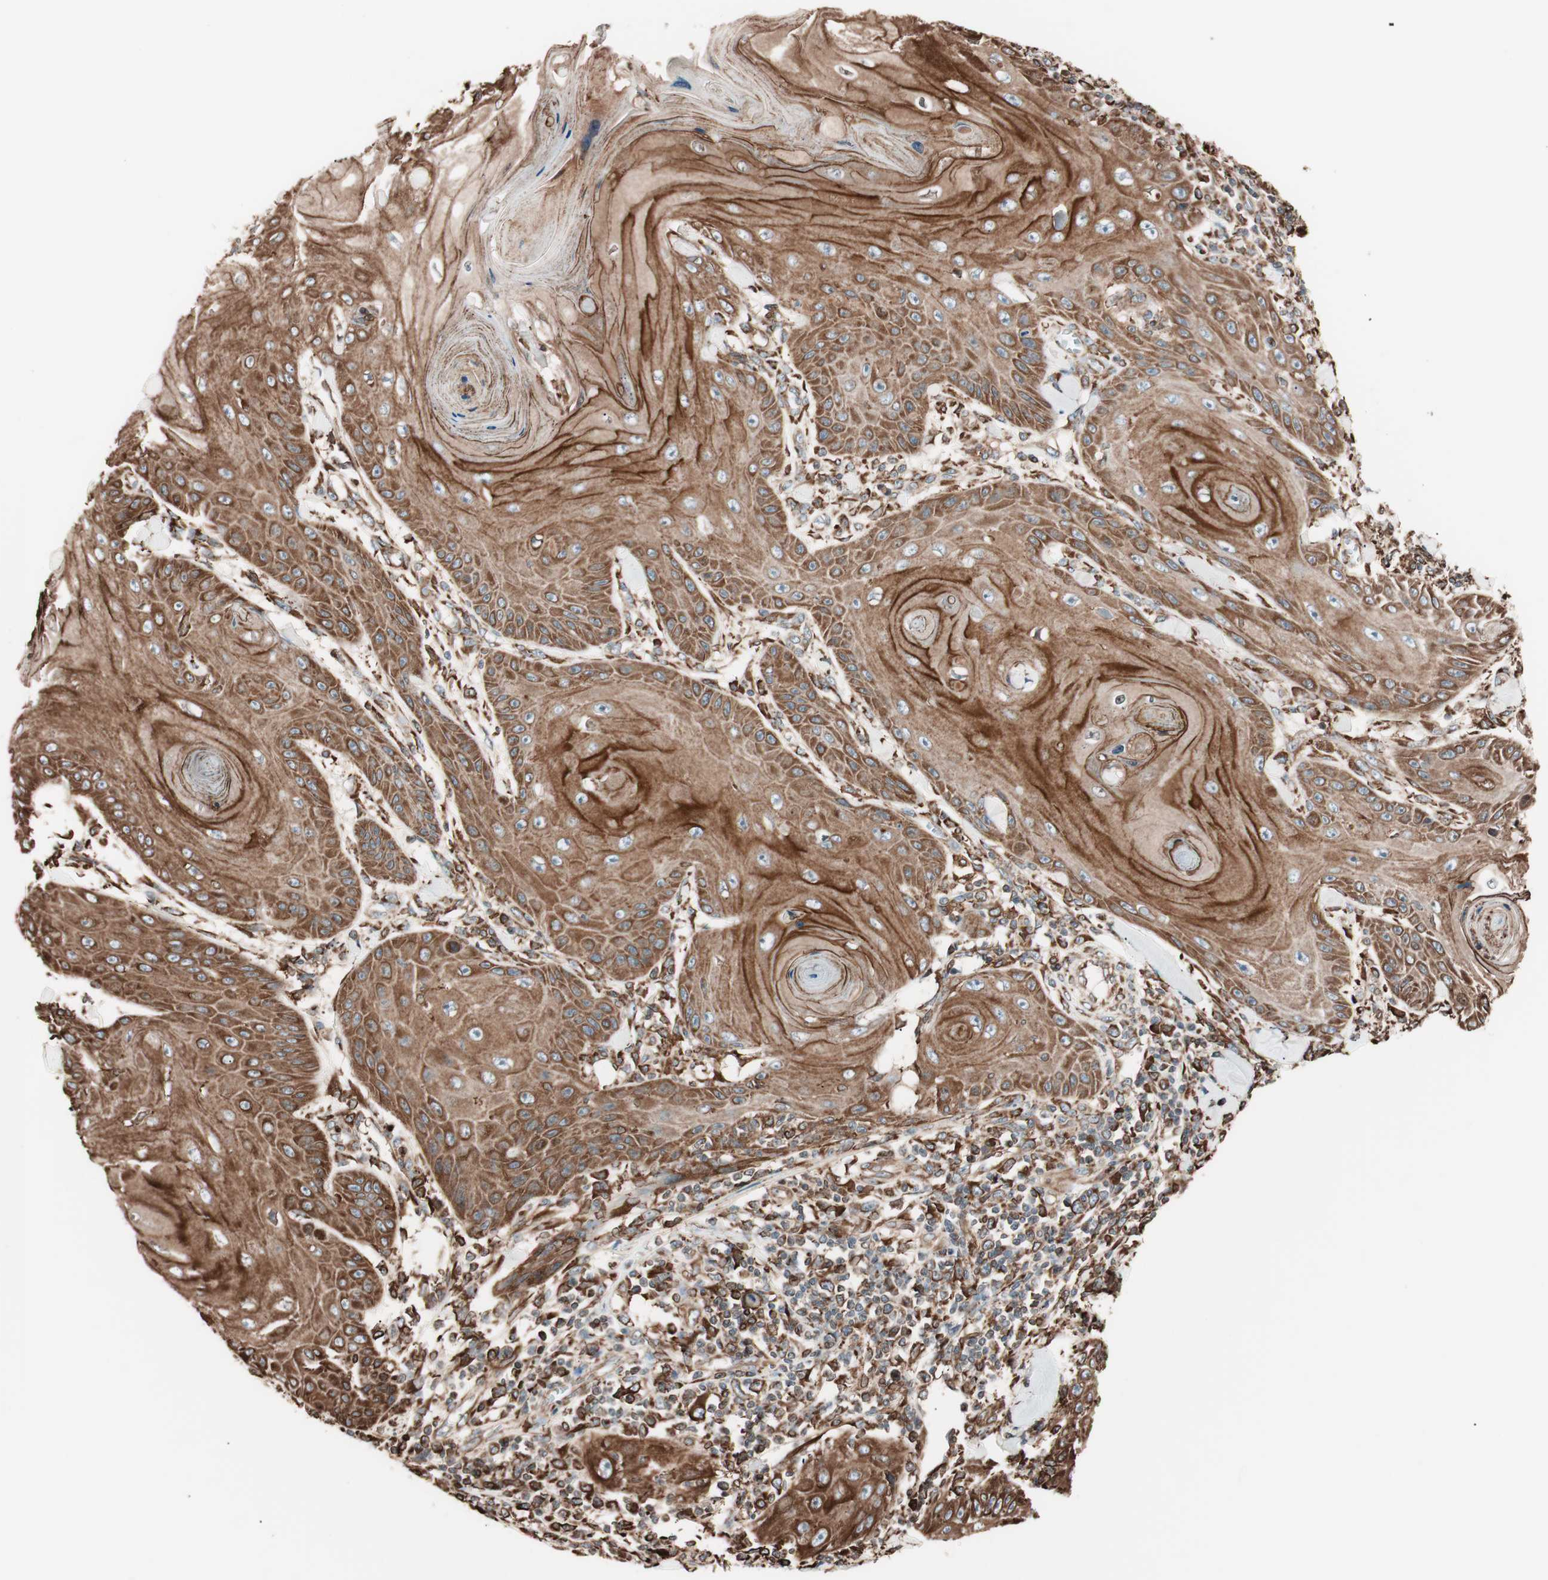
{"staining": {"intensity": "strong", "quantity": ">75%", "location": "cytoplasmic/membranous"}, "tissue": "skin cancer", "cell_type": "Tumor cells", "image_type": "cancer", "snomed": [{"axis": "morphology", "description": "Squamous cell carcinoma, NOS"}, {"axis": "topography", "description": "Skin"}], "caption": "An IHC micrograph of neoplastic tissue is shown. Protein staining in brown highlights strong cytoplasmic/membranous positivity in skin cancer (squamous cell carcinoma) within tumor cells. Nuclei are stained in blue.", "gene": "VEGFA", "patient": {"sex": "female", "age": 78}}